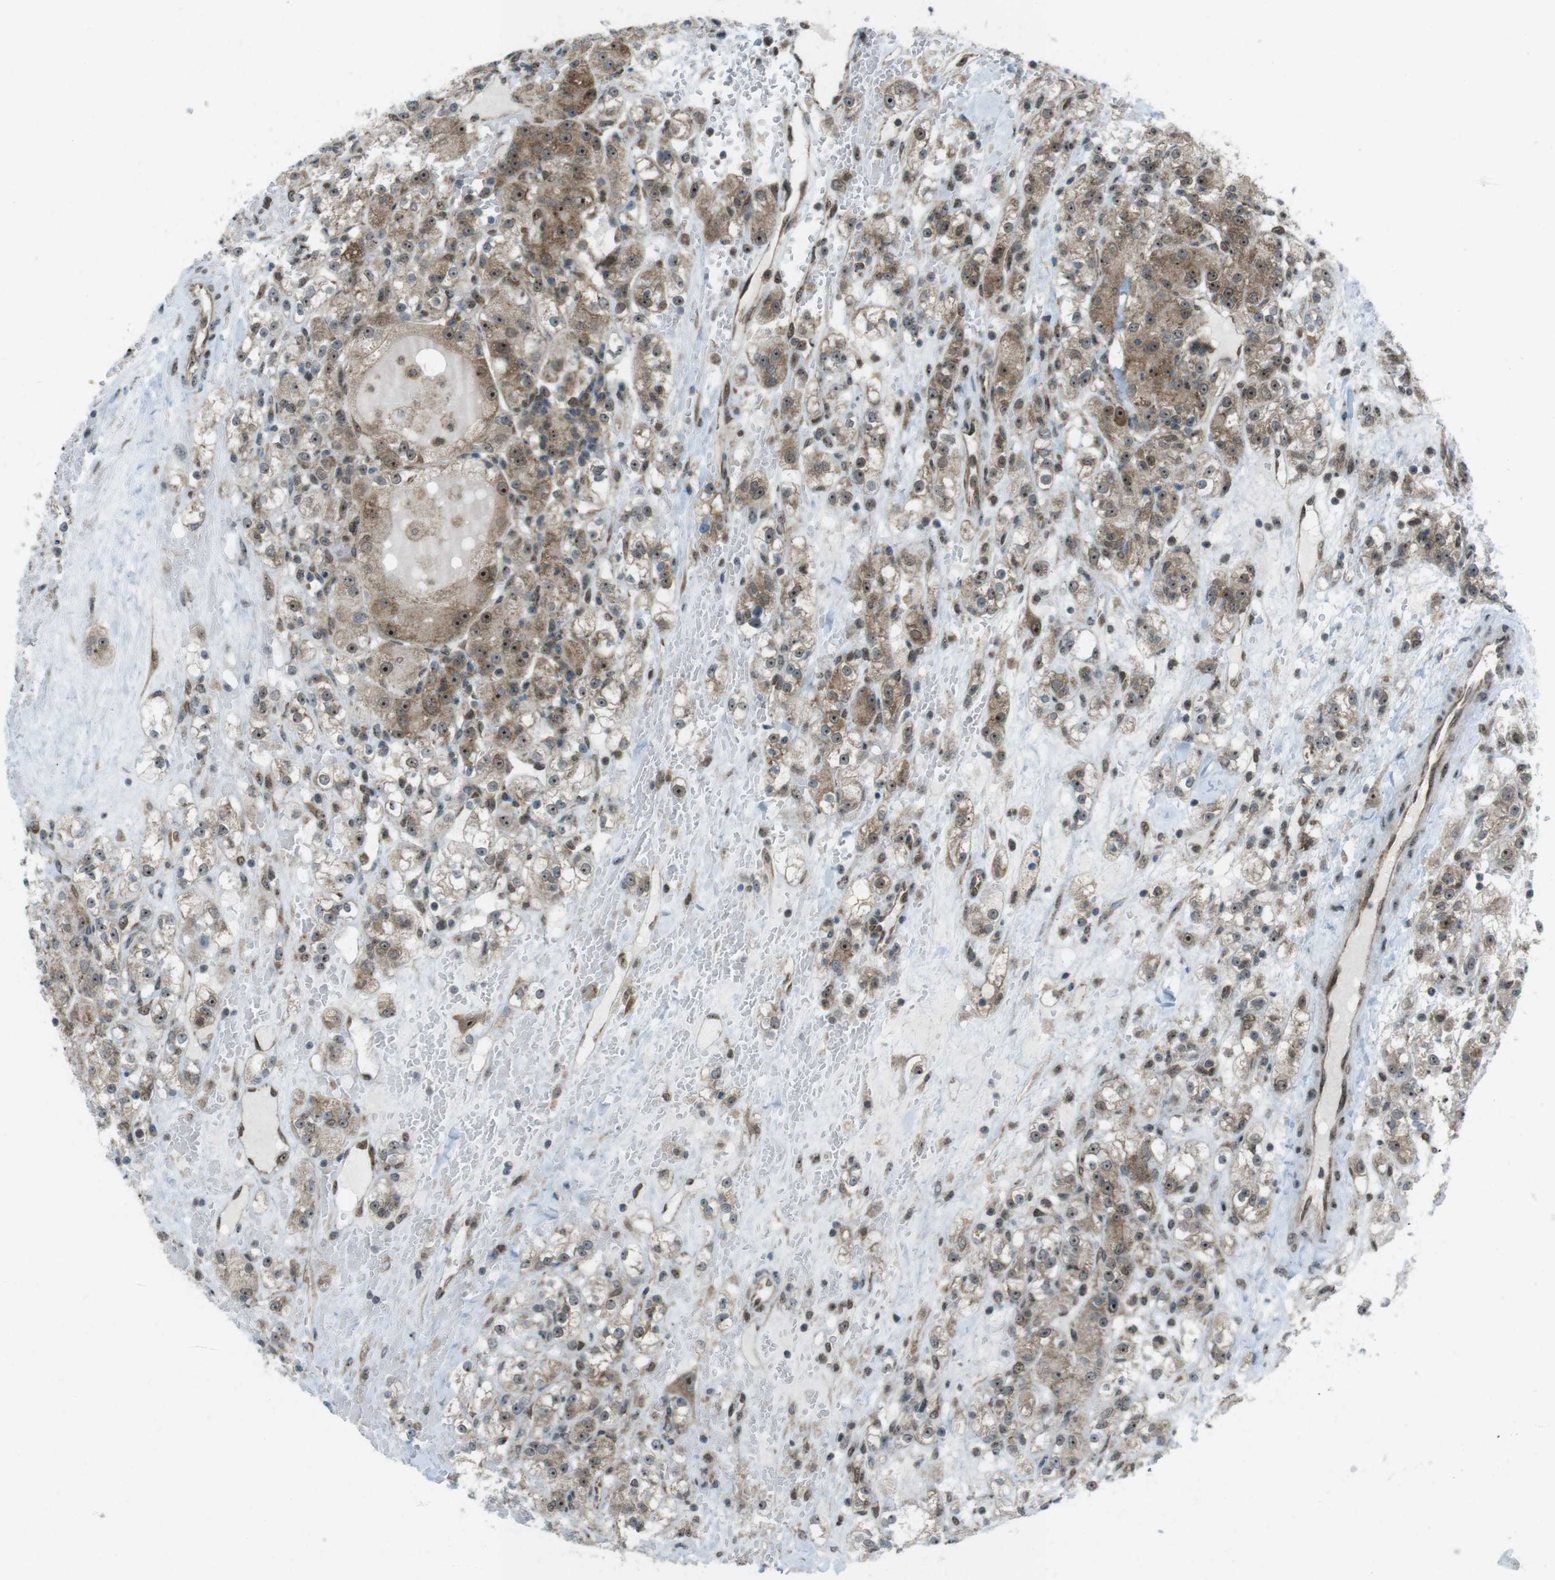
{"staining": {"intensity": "moderate", "quantity": ">75%", "location": "cytoplasmic/membranous,nuclear"}, "tissue": "renal cancer", "cell_type": "Tumor cells", "image_type": "cancer", "snomed": [{"axis": "morphology", "description": "Normal tissue, NOS"}, {"axis": "morphology", "description": "Adenocarcinoma, NOS"}, {"axis": "topography", "description": "Kidney"}], "caption": "Immunohistochemical staining of adenocarcinoma (renal) exhibits medium levels of moderate cytoplasmic/membranous and nuclear protein staining in approximately >75% of tumor cells.", "gene": "CSNK1D", "patient": {"sex": "male", "age": 61}}